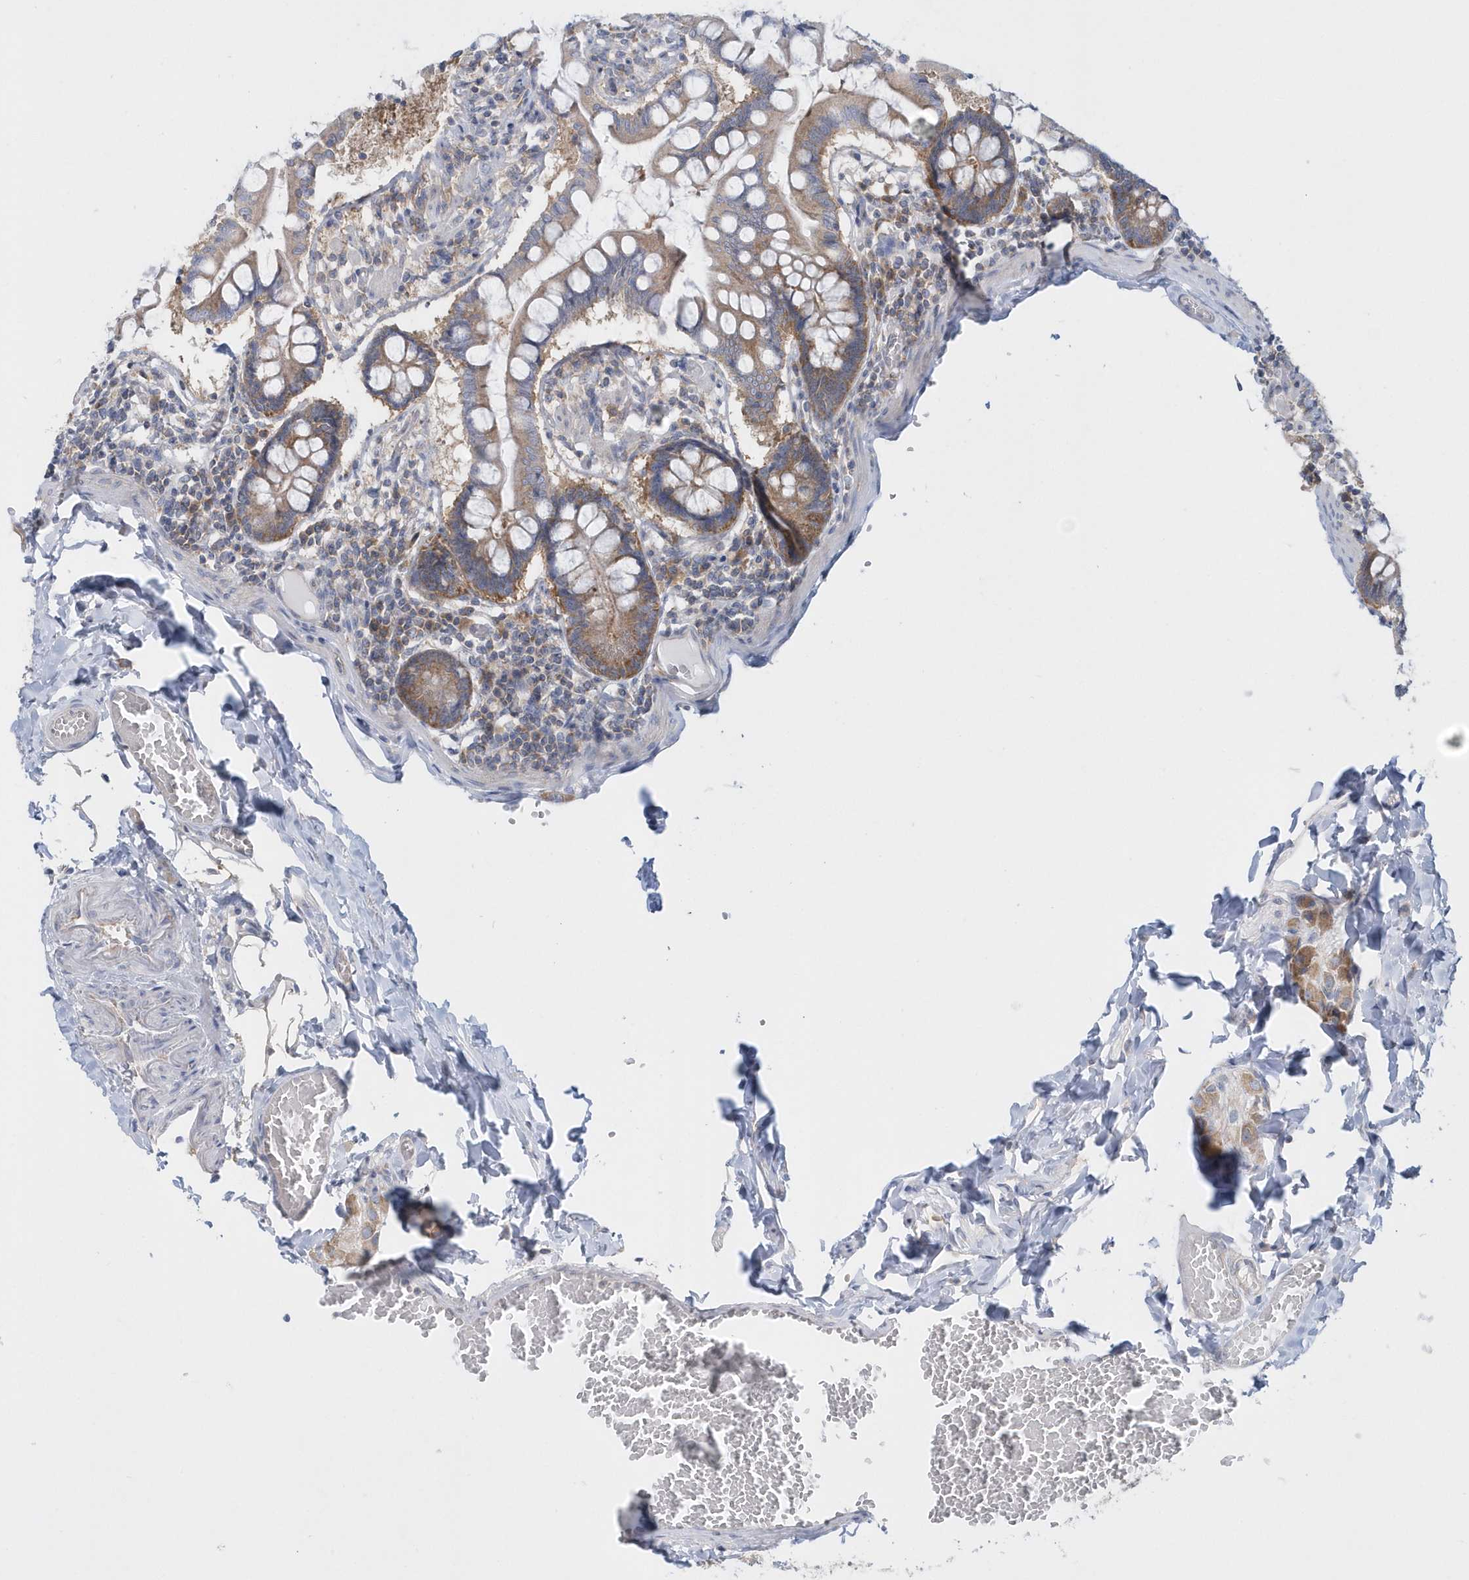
{"staining": {"intensity": "moderate", "quantity": ">75%", "location": "cytoplasmic/membranous"}, "tissue": "small intestine", "cell_type": "Glandular cells", "image_type": "normal", "snomed": [{"axis": "morphology", "description": "Normal tissue, NOS"}, {"axis": "topography", "description": "Small intestine"}], "caption": "A micrograph showing moderate cytoplasmic/membranous expression in approximately >75% of glandular cells in normal small intestine, as visualized by brown immunohistochemical staining.", "gene": "EIF3C", "patient": {"sex": "male", "age": 41}}